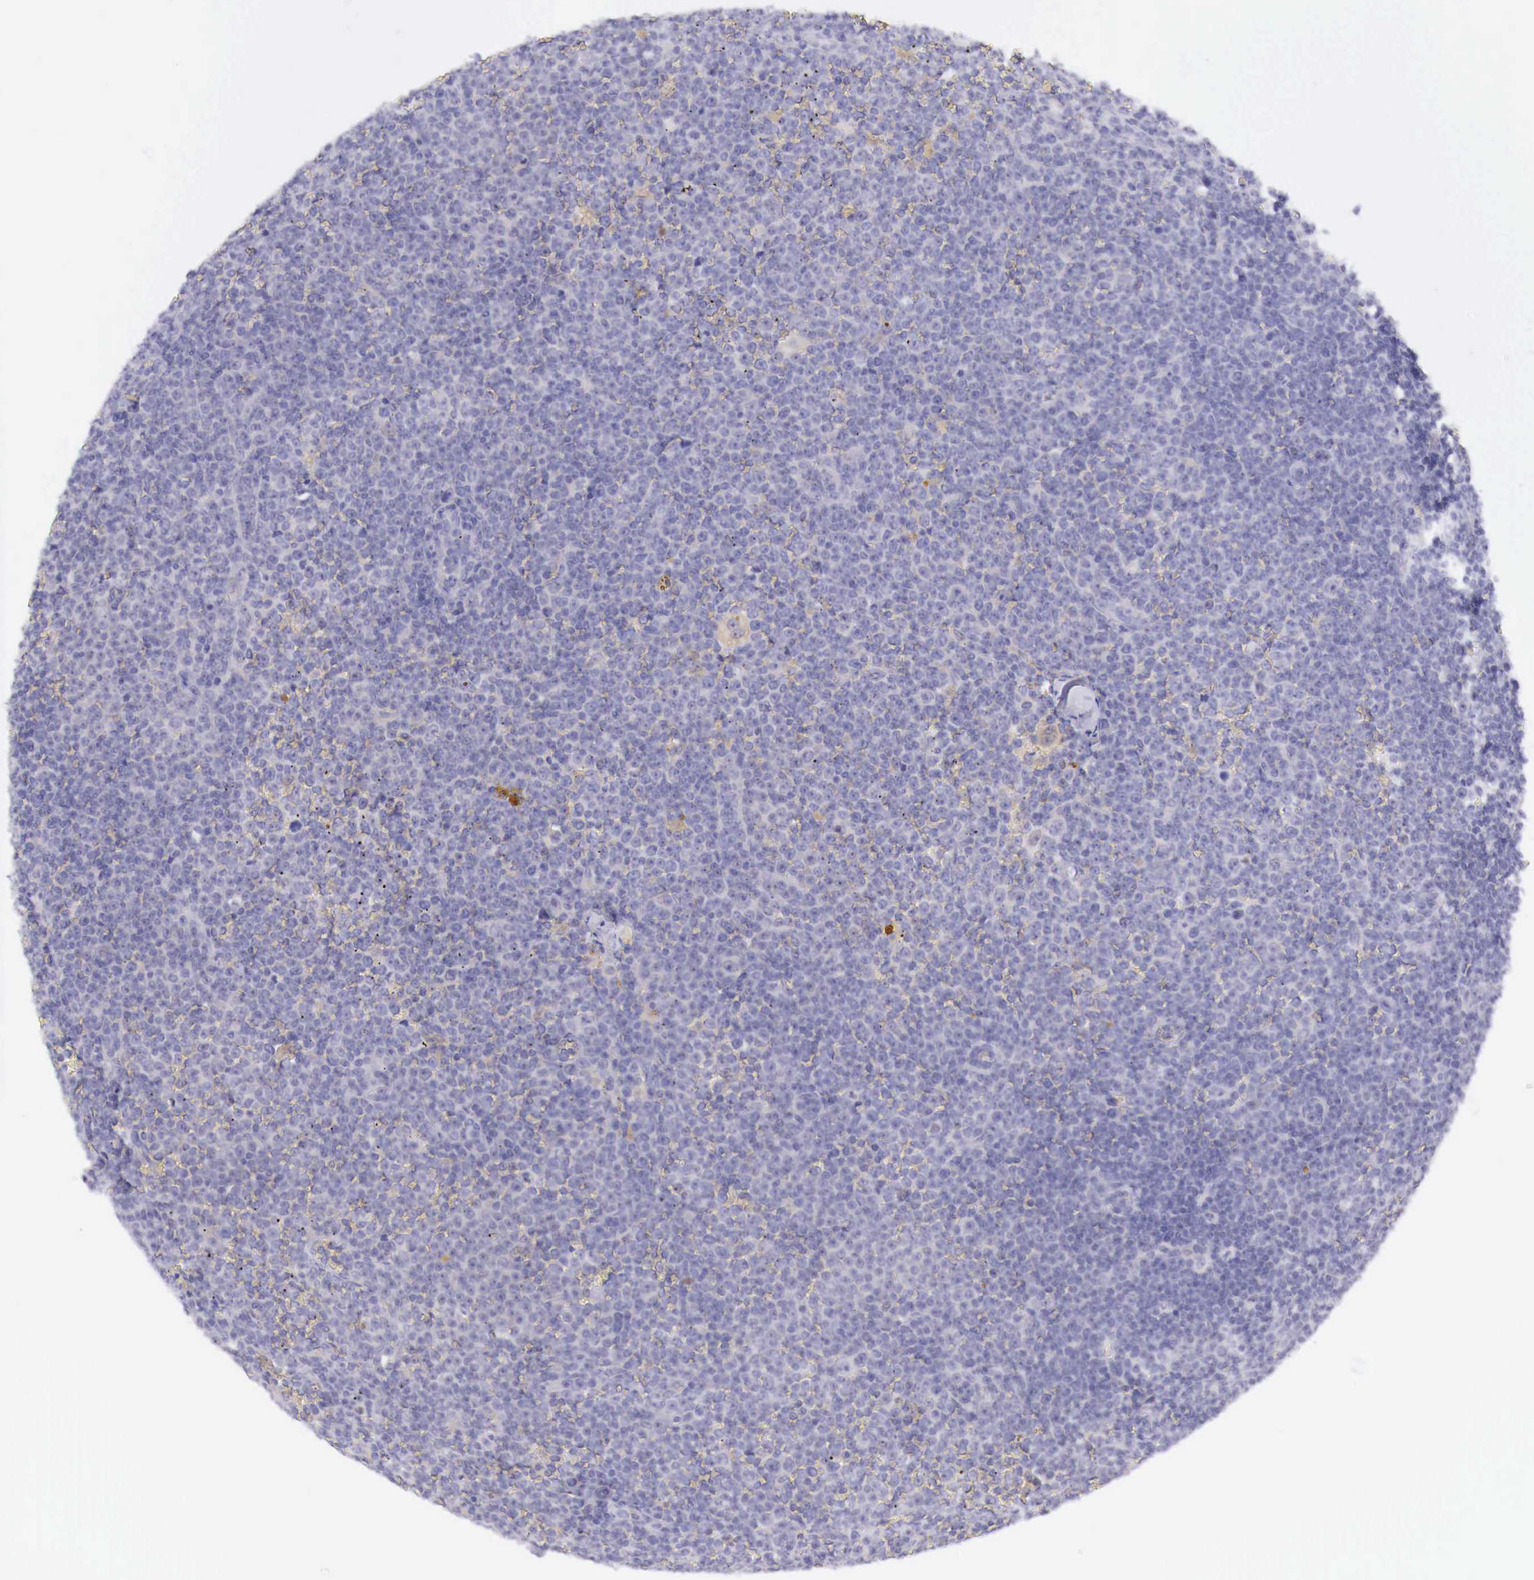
{"staining": {"intensity": "negative", "quantity": "none", "location": "none"}, "tissue": "lymphoma", "cell_type": "Tumor cells", "image_type": "cancer", "snomed": [{"axis": "morphology", "description": "Malignant lymphoma, non-Hodgkin's type, Low grade"}, {"axis": "topography", "description": "Lymph node"}], "caption": "Histopathology image shows no significant protein expression in tumor cells of lymphoma.", "gene": "BCL6", "patient": {"sex": "male", "age": 50}}